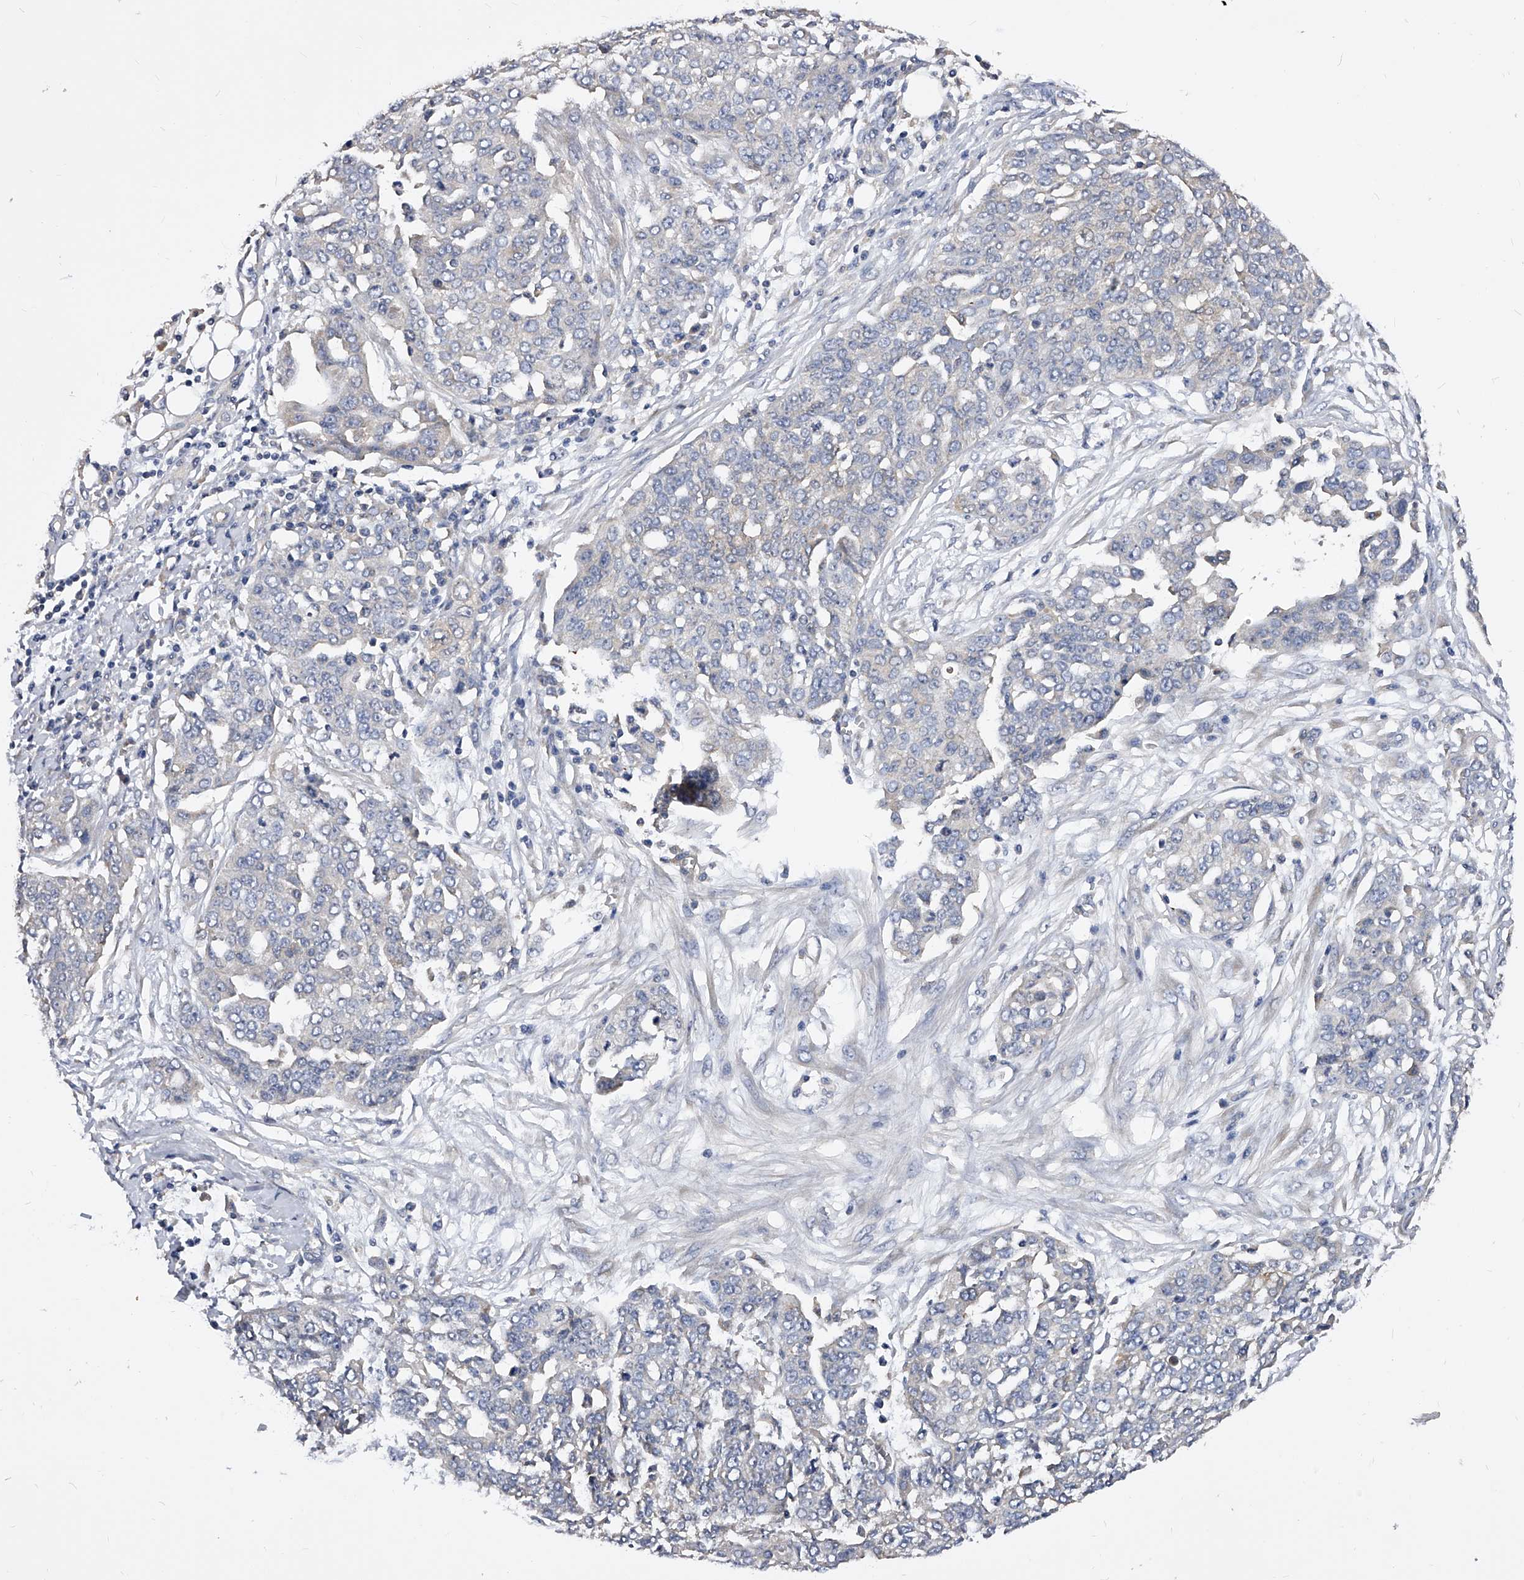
{"staining": {"intensity": "negative", "quantity": "none", "location": "none"}, "tissue": "ovarian cancer", "cell_type": "Tumor cells", "image_type": "cancer", "snomed": [{"axis": "morphology", "description": "Cystadenocarcinoma, serous, NOS"}, {"axis": "topography", "description": "Soft tissue"}, {"axis": "topography", "description": "Ovary"}], "caption": "Immunohistochemistry (IHC) of human ovarian cancer demonstrates no staining in tumor cells.", "gene": "ARL4C", "patient": {"sex": "female", "age": 57}}